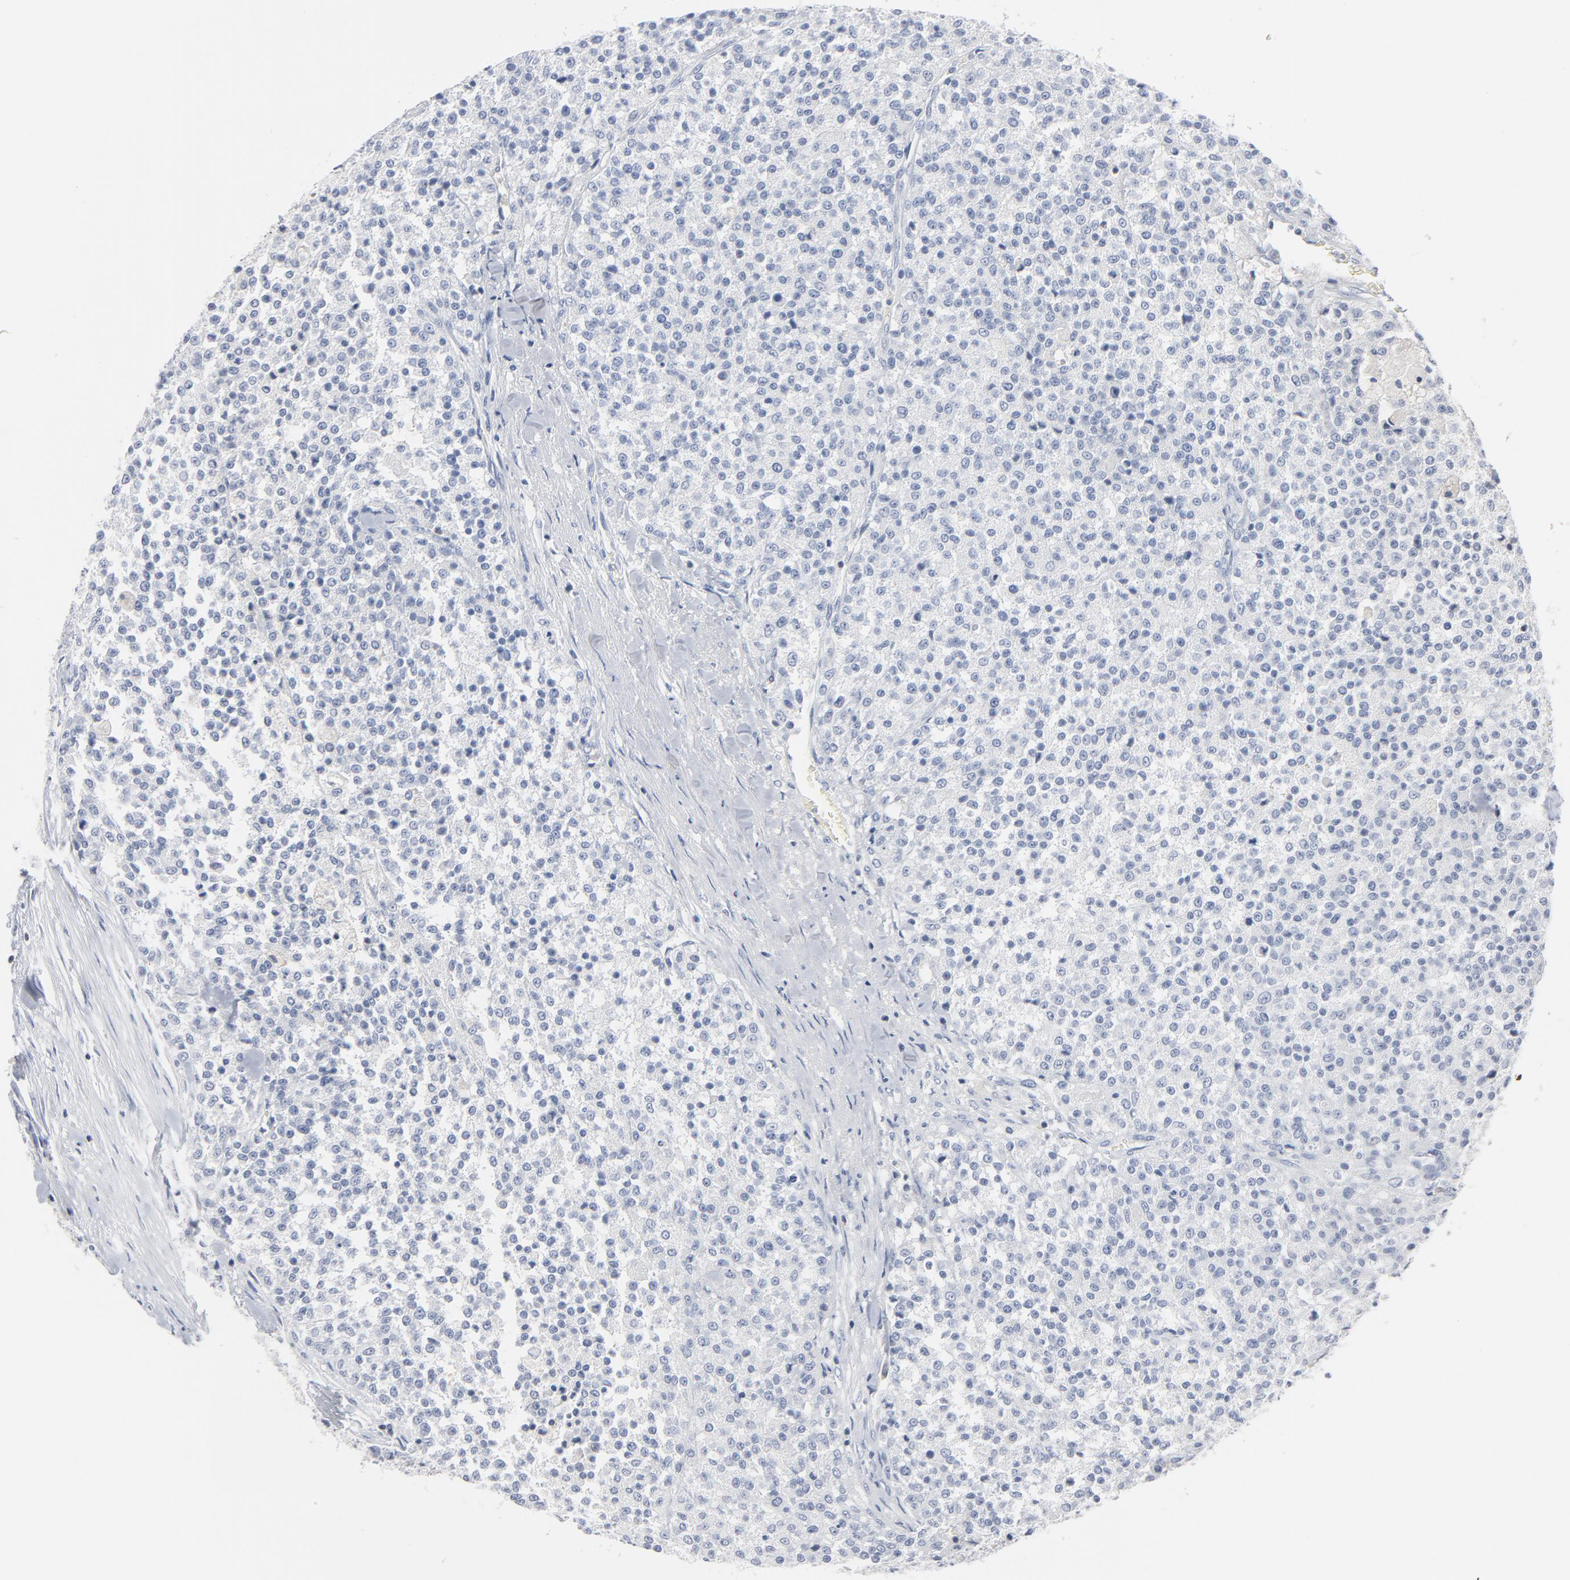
{"staining": {"intensity": "negative", "quantity": "none", "location": "none"}, "tissue": "testis cancer", "cell_type": "Tumor cells", "image_type": "cancer", "snomed": [{"axis": "morphology", "description": "Seminoma, NOS"}, {"axis": "topography", "description": "Testis"}], "caption": "IHC micrograph of seminoma (testis) stained for a protein (brown), which exhibits no staining in tumor cells.", "gene": "PTK2B", "patient": {"sex": "male", "age": 59}}